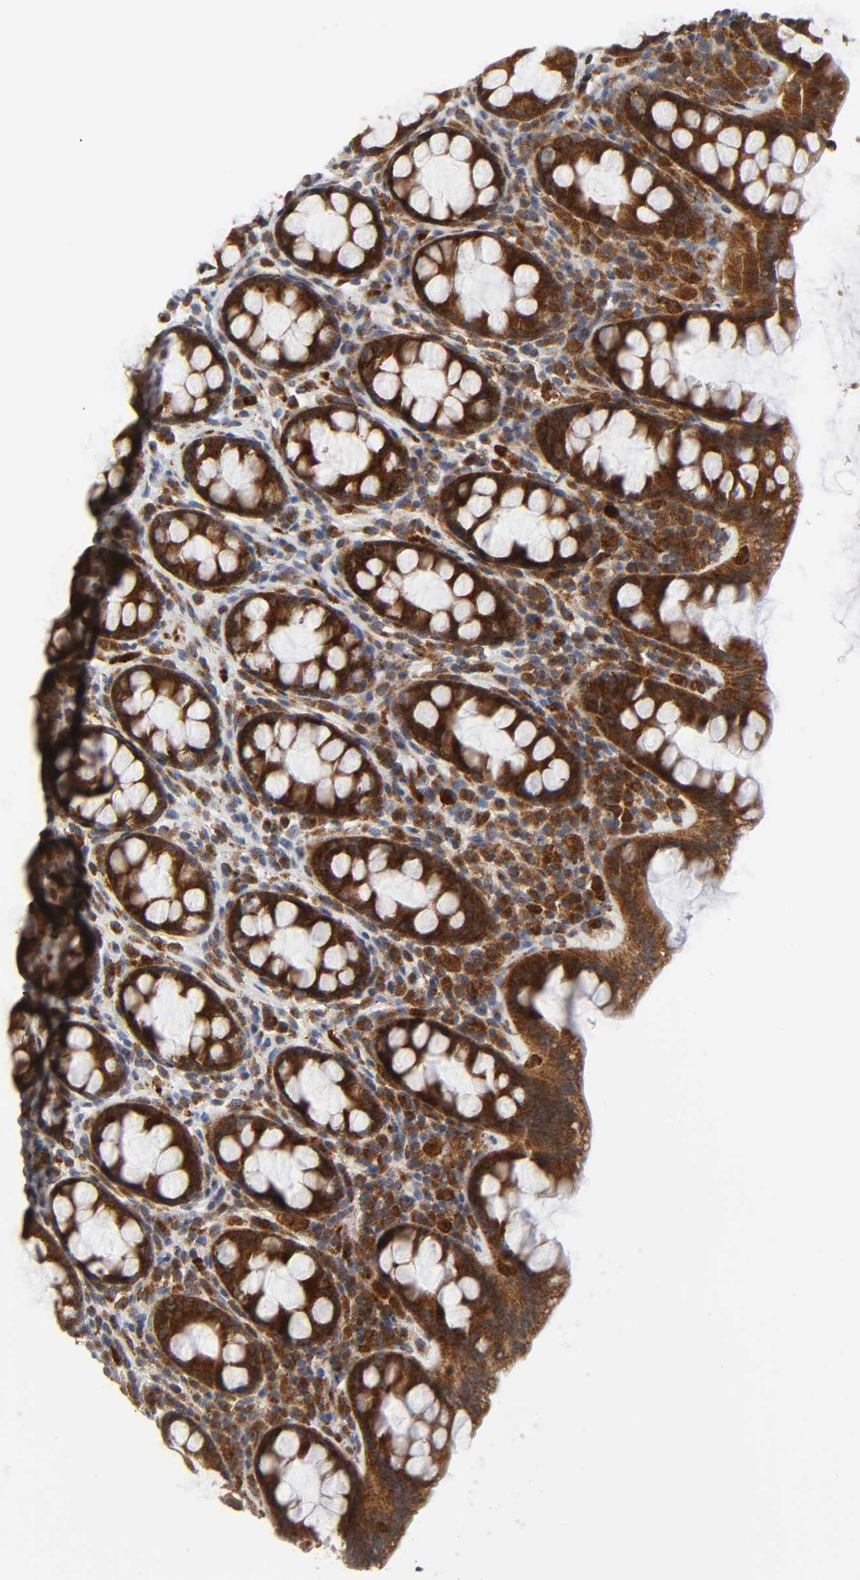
{"staining": {"intensity": "strong", "quantity": ">75%", "location": "cytoplasmic/membranous"}, "tissue": "rectum", "cell_type": "Glandular cells", "image_type": "normal", "snomed": [{"axis": "morphology", "description": "Normal tissue, NOS"}, {"axis": "topography", "description": "Rectum"}], "caption": "An IHC micrograph of normal tissue is shown. Protein staining in brown highlights strong cytoplasmic/membranous positivity in rectum within glandular cells.", "gene": "BAX", "patient": {"sex": "male", "age": 92}}